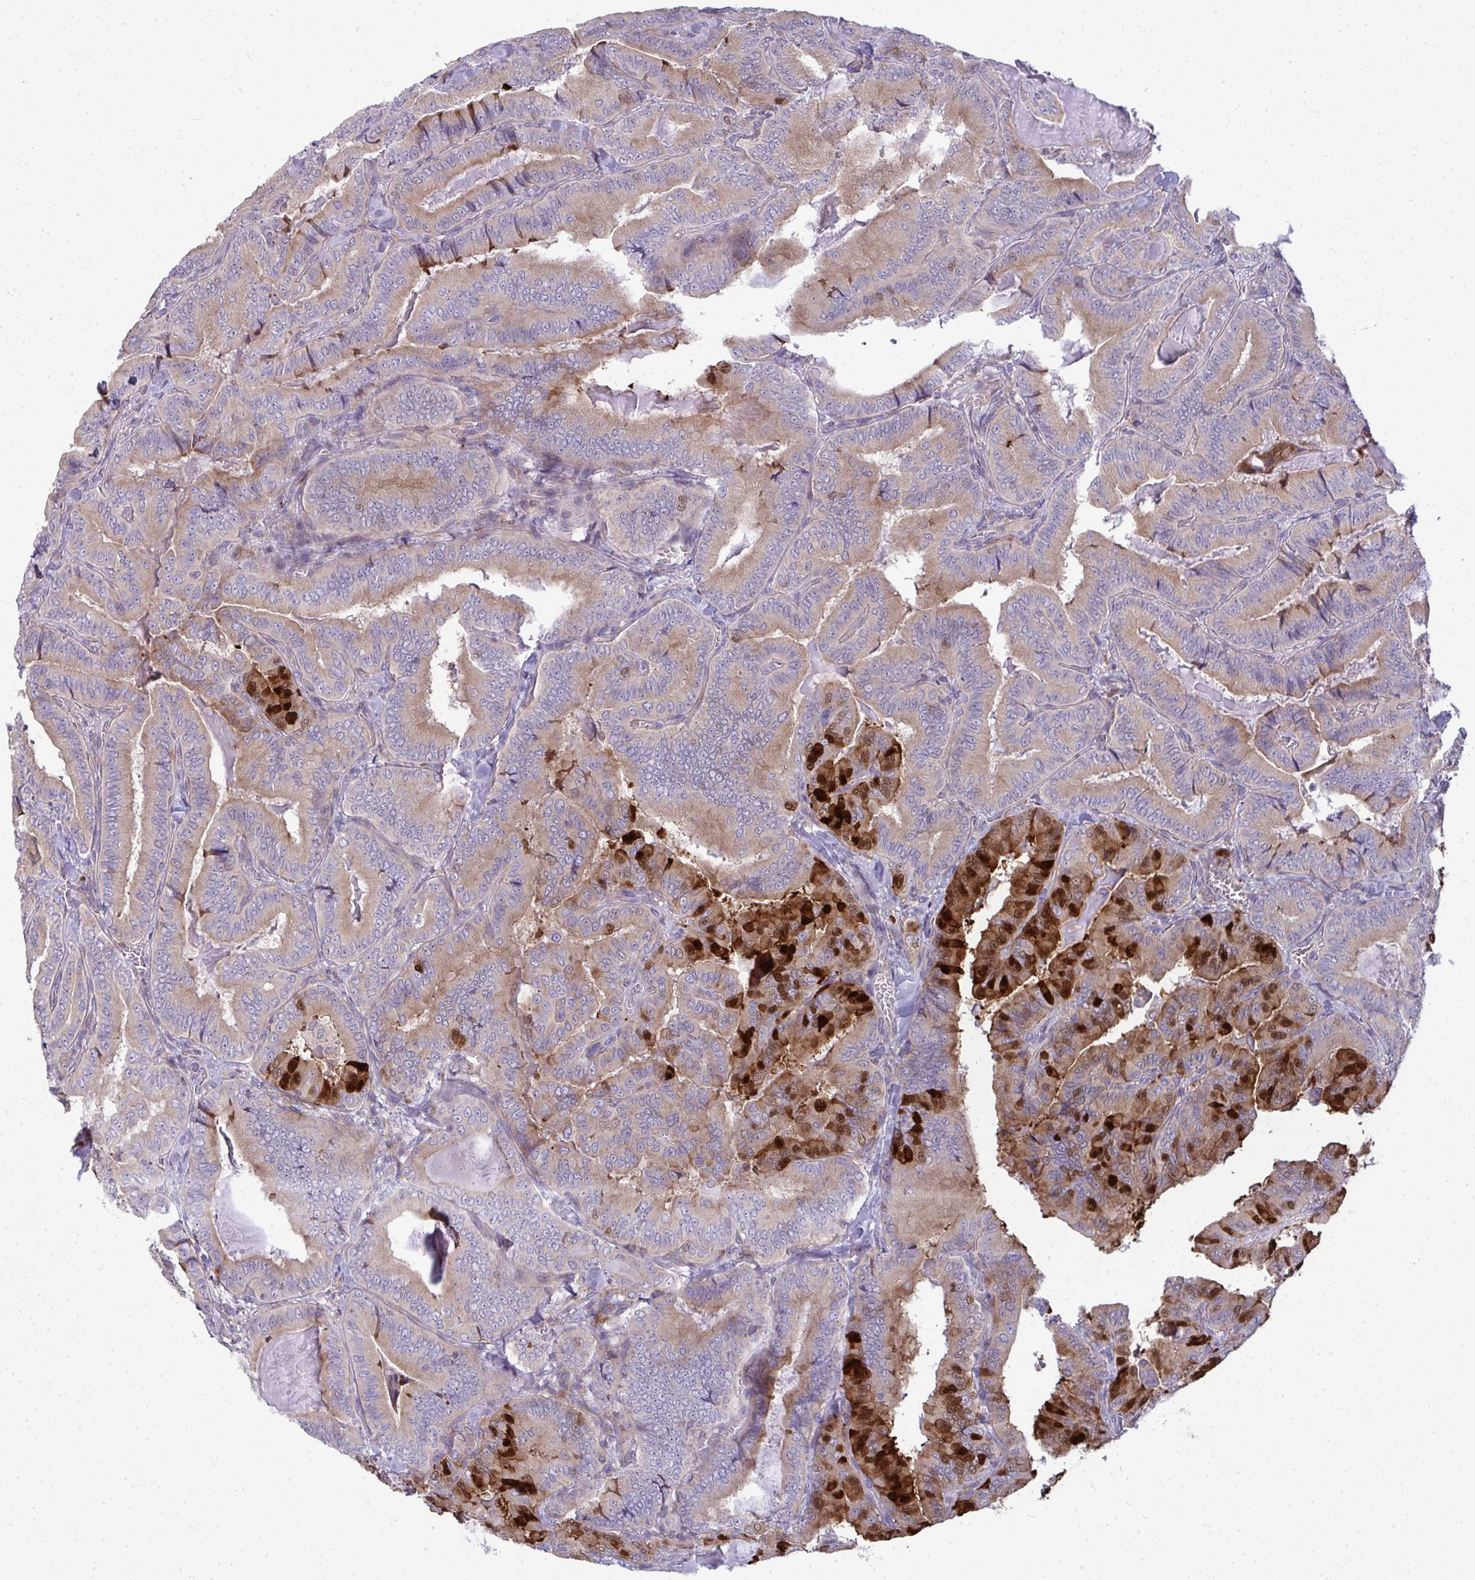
{"staining": {"intensity": "strong", "quantity": "<25%", "location": "cytoplasmic/membranous,nuclear"}, "tissue": "thyroid cancer", "cell_type": "Tumor cells", "image_type": "cancer", "snomed": [{"axis": "morphology", "description": "Papillary adenocarcinoma, NOS"}, {"axis": "topography", "description": "Thyroid gland"}], "caption": "Strong cytoplasmic/membranous and nuclear protein expression is identified in approximately <25% of tumor cells in papillary adenocarcinoma (thyroid).", "gene": "GFPT2", "patient": {"sex": "male", "age": 61}}